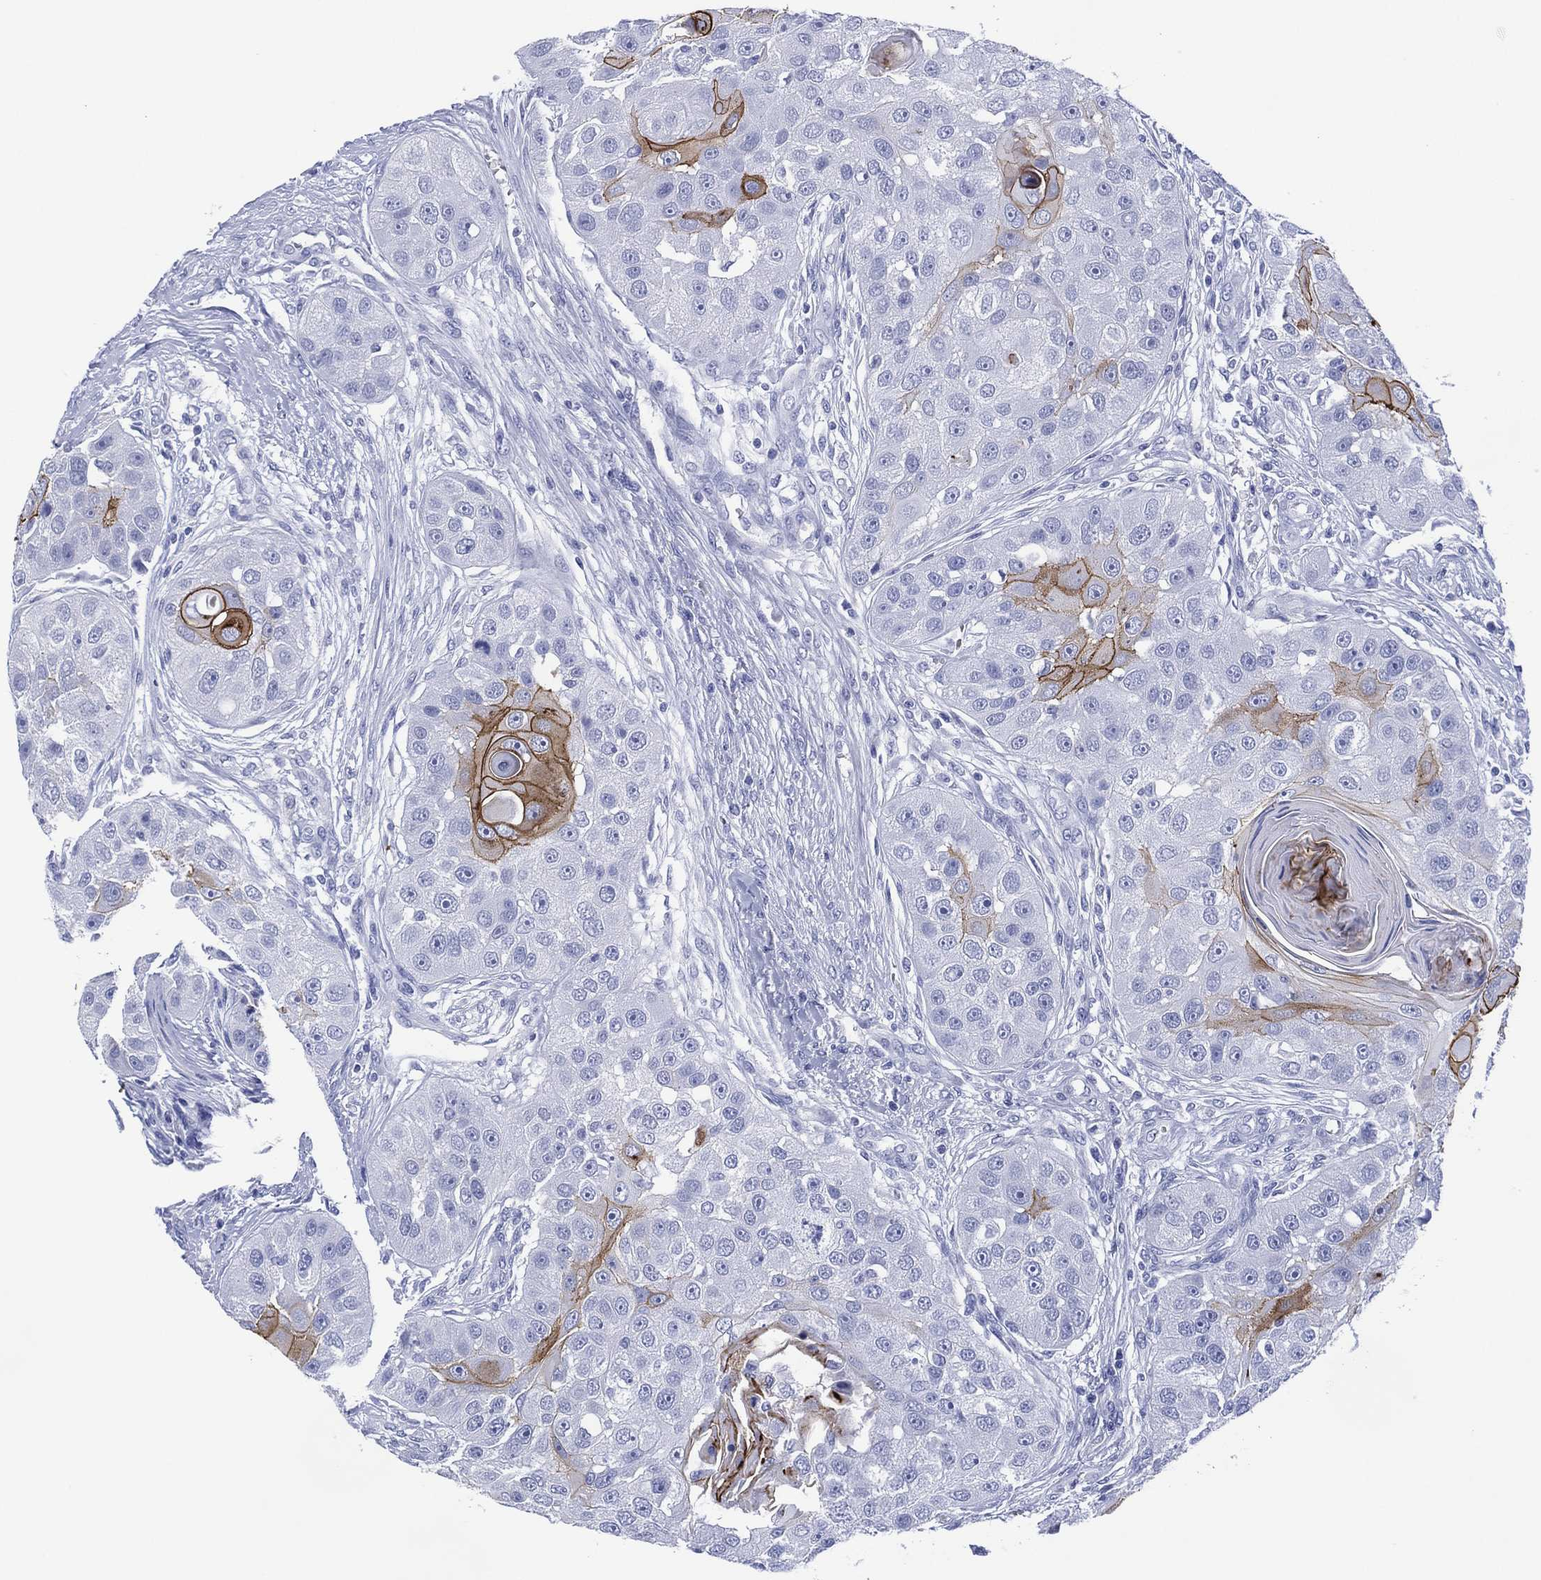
{"staining": {"intensity": "strong", "quantity": "<25%", "location": "cytoplasmic/membranous"}, "tissue": "head and neck cancer", "cell_type": "Tumor cells", "image_type": "cancer", "snomed": [{"axis": "morphology", "description": "Normal tissue, NOS"}, {"axis": "morphology", "description": "Squamous cell carcinoma, NOS"}, {"axis": "topography", "description": "Skeletal muscle"}, {"axis": "topography", "description": "Head-Neck"}], "caption": "This is a photomicrograph of IHC staining of head and neck cancer, which shows strong positivity in the cytoplasmic/membranous of tumor cells.", "gene": "DSG1", "patient": {"sex": "male", "age": 51}}